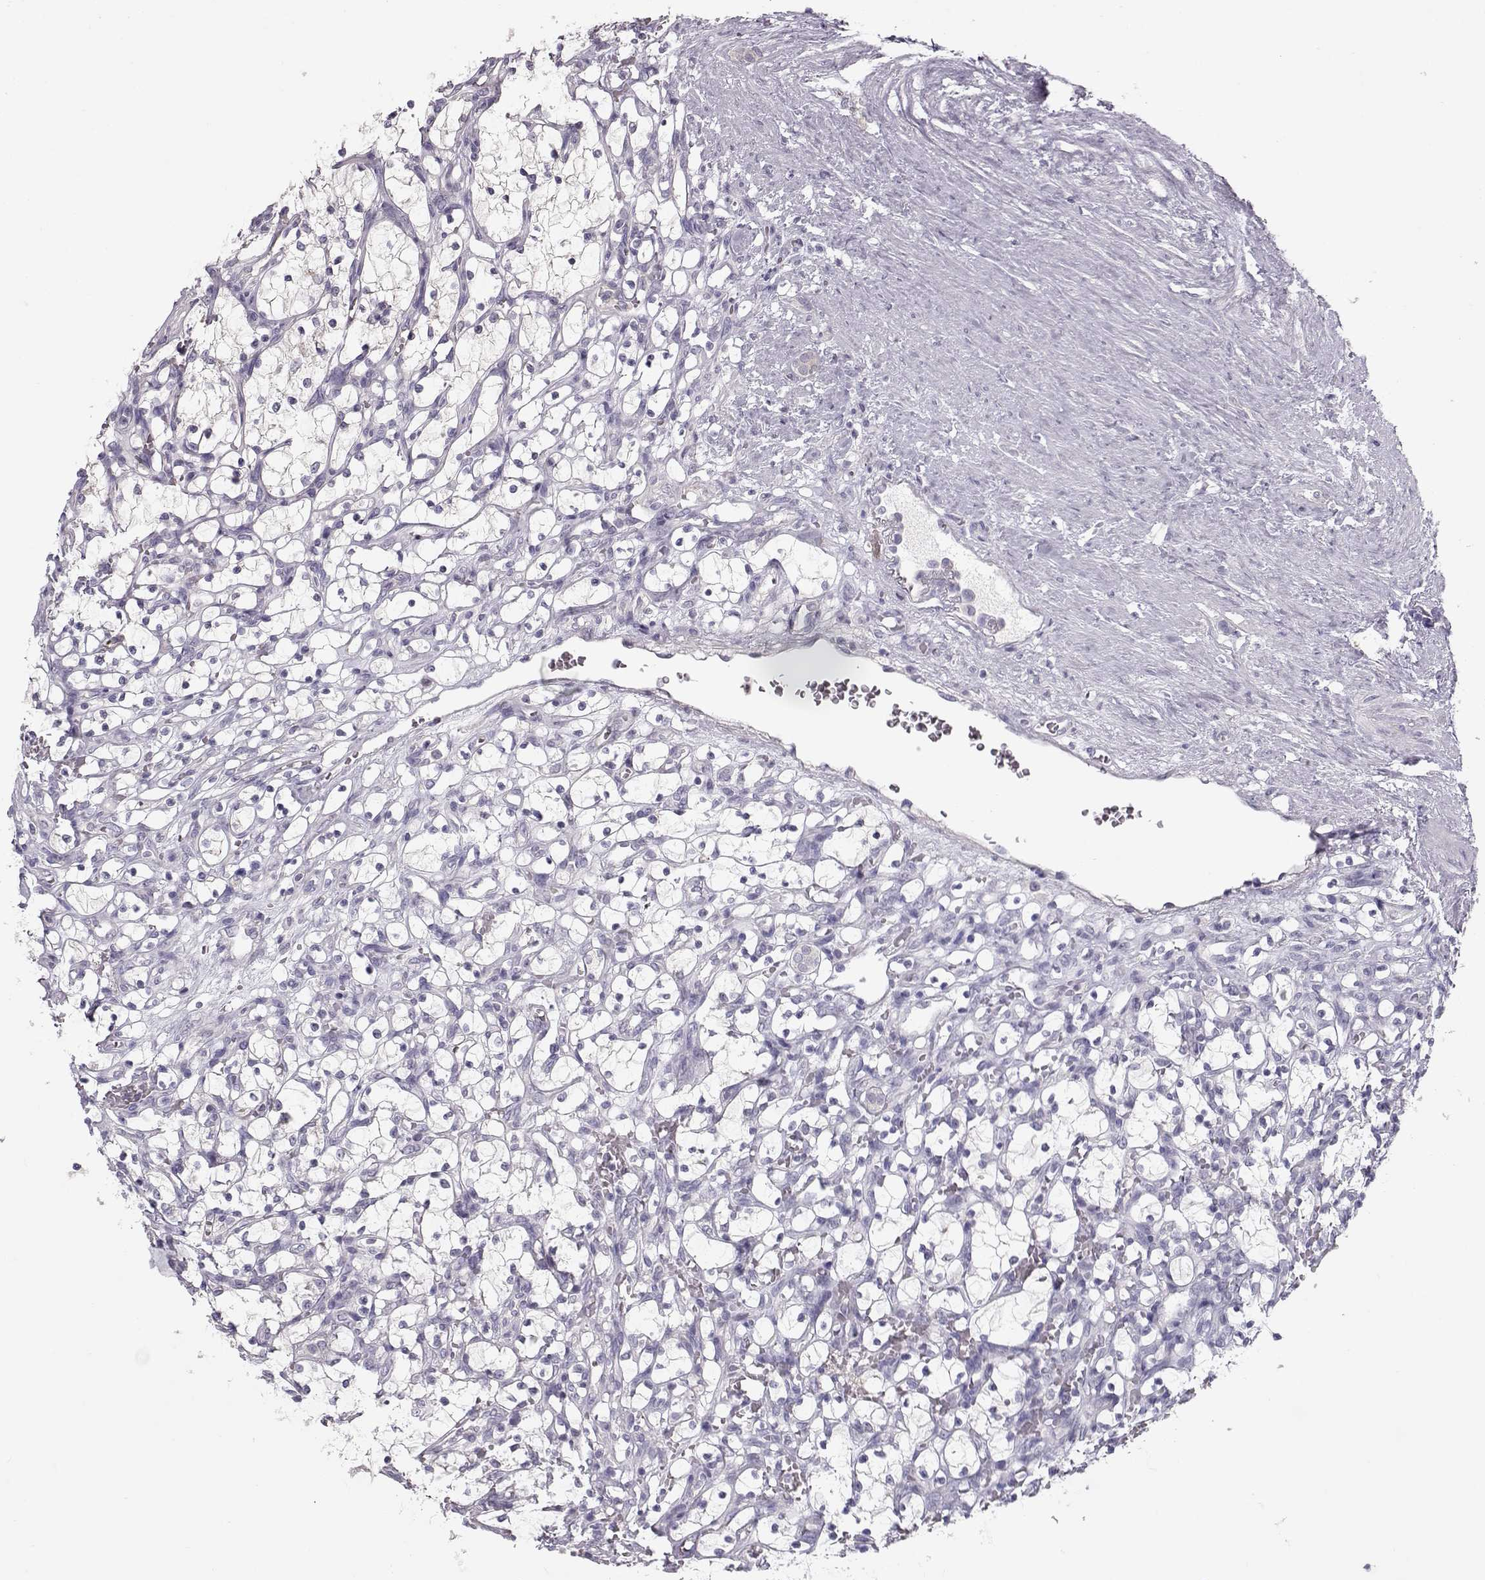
{"staining": {"intensity": "negative", "quantity": "none", "location": "none"}, "tissue": "renal cancer", "cell_type": "Tumor cells", "image_type": "cancer", "snomed": [{"axis": "morphology", "description": "Adenocarcinoma, NOS"}, {"axis": "topography", "description": "Kidney"}], "caption": "Immunohistochemistry (IHC) image of neoplastic tissue: human renal cancer (adenocarcinoma) stained with DAB (3,3'-diaminobenzidine) demonstrates no significant protein expression in tumor cells.", "gene": "GRK1", "patient": {"sex": "female", "age": 69}}